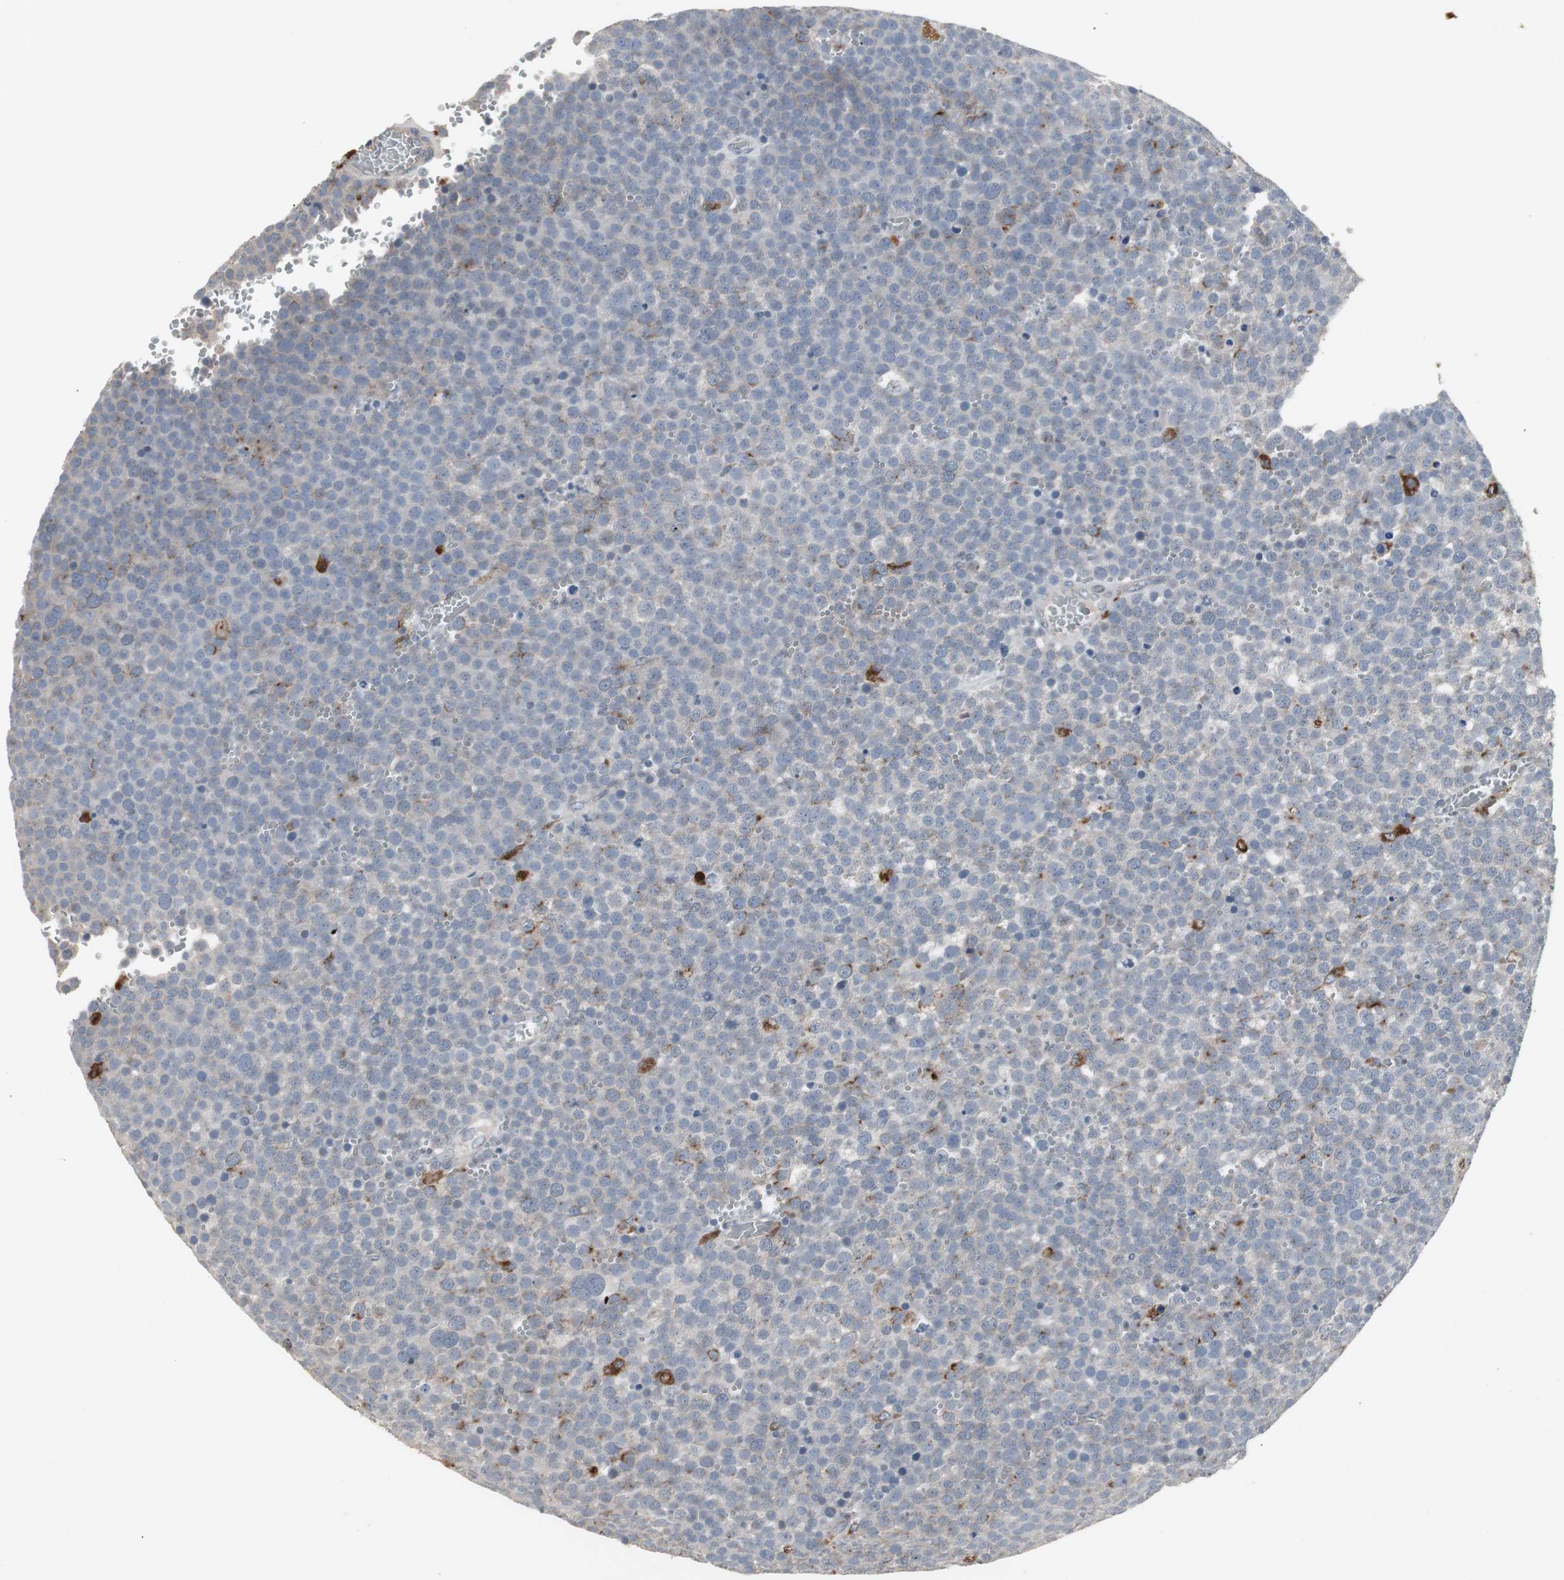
{"staining": {"intensity": "weak", "quantity": "<25%", "location": "cytoplasmic/membranous"}, "tissue": "testis cancer", "cell_type": "Tumor cells", "image_type": "cancer", "snomed": [{"axis": "morphology", "description": "Seminoma, NOS"}, {"axis": "topography", "description": "Testis"}], "caption": "This is an IHC histopathology image of human testis seminoma. There is no expression in tumor cells.", "gene": "GBA1", "patient": {"sex": "male", "age": 71}}